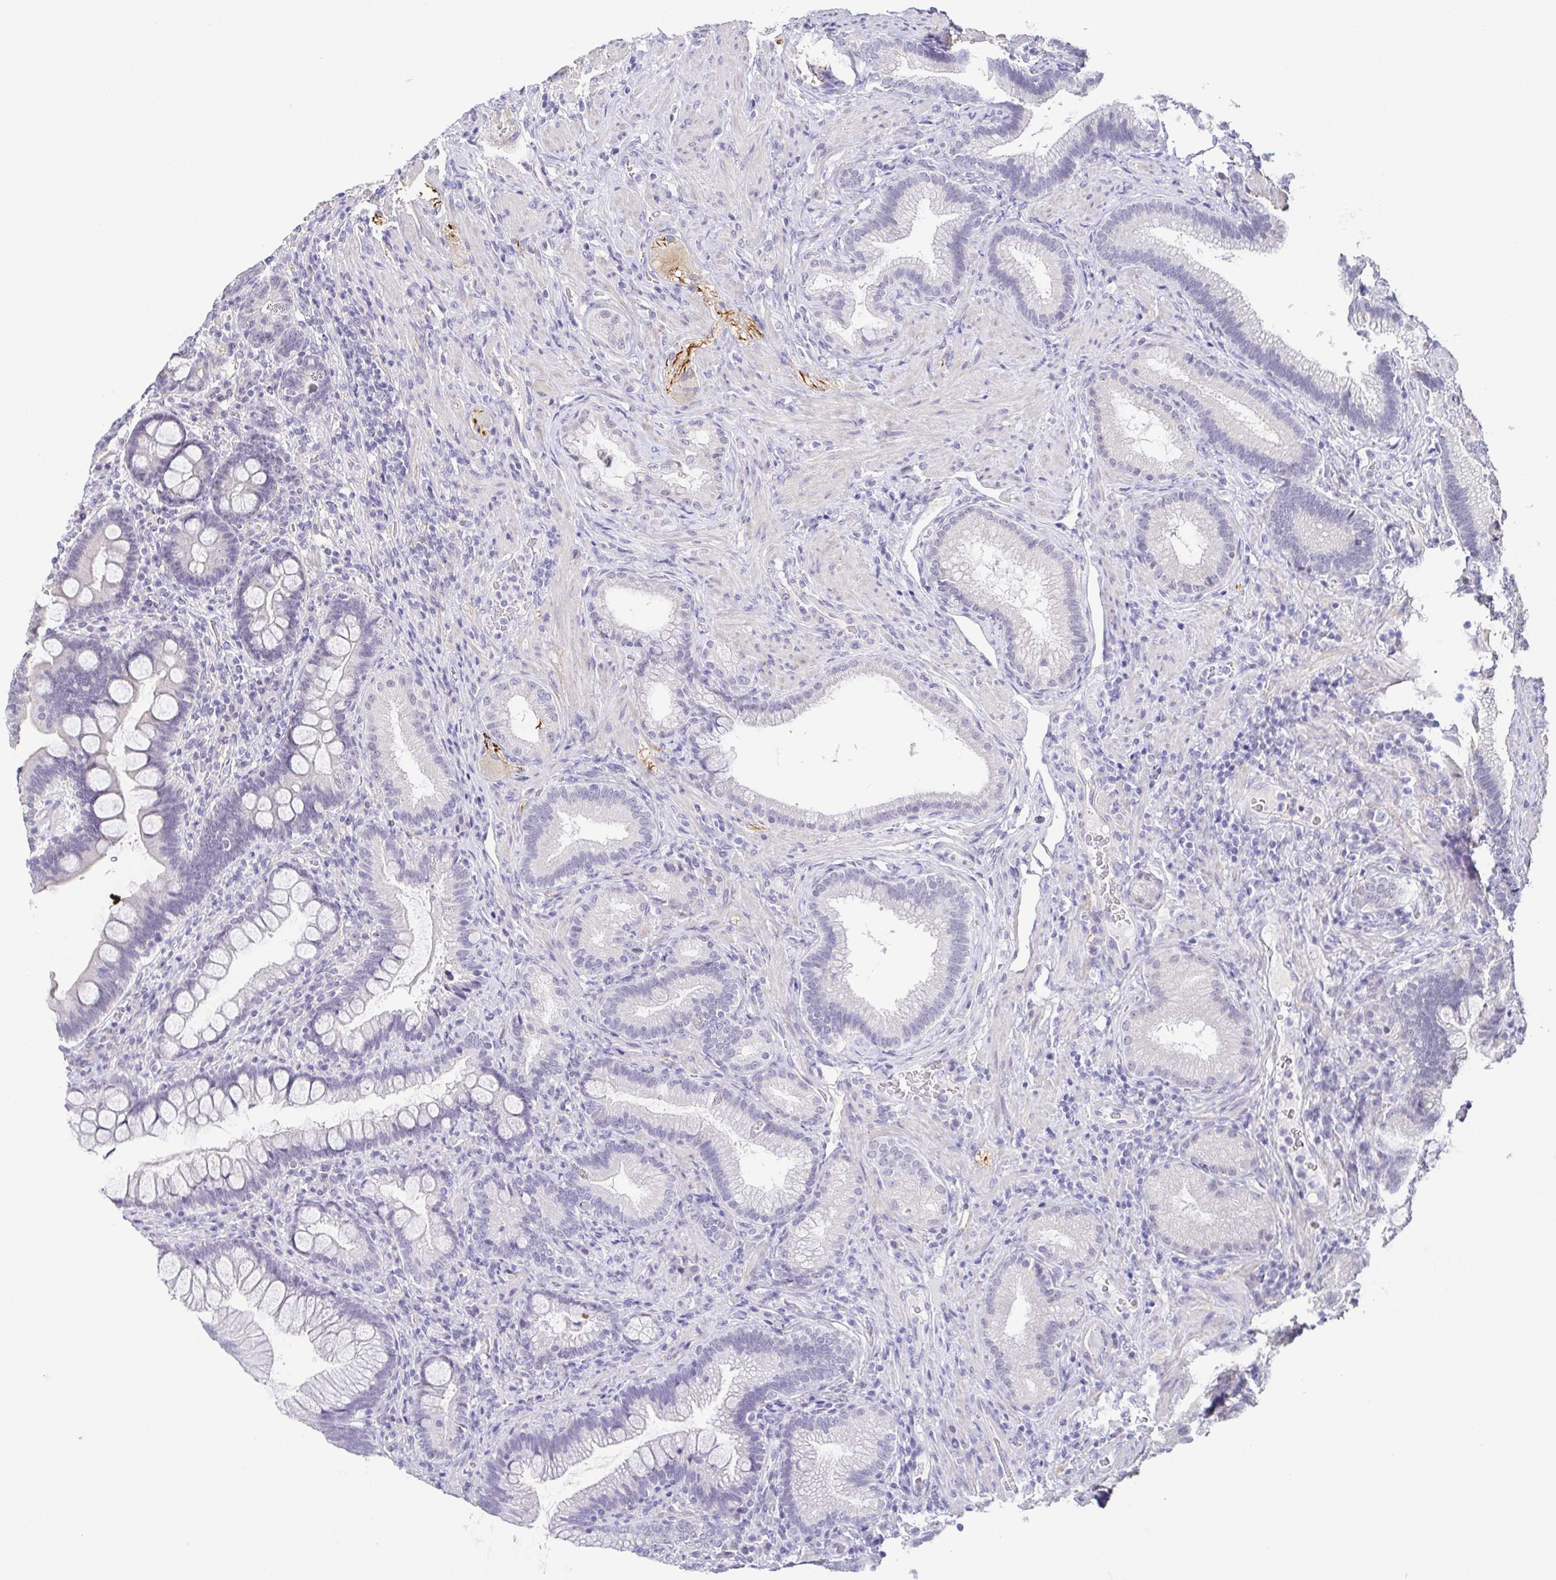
{"staining": {"intensity": "negative", "quantity": "none", "location": "none"}, "tissue": "duodenum", "cell_type": "Glandular cells", "image_type": "normal", "snomed": [{"axis": "morphology", "description": "Normal tissue, NOS"}, {"axis": "topography", "description": "Pancreas"}, {"axis": "topography", "description": "Duodenum"}], "caption": "The IHC photomicrograph has no significant staining in glandular cells of duodenum.", "gene": "NEFH", "patient": {"sex": "male", "age": 59}}